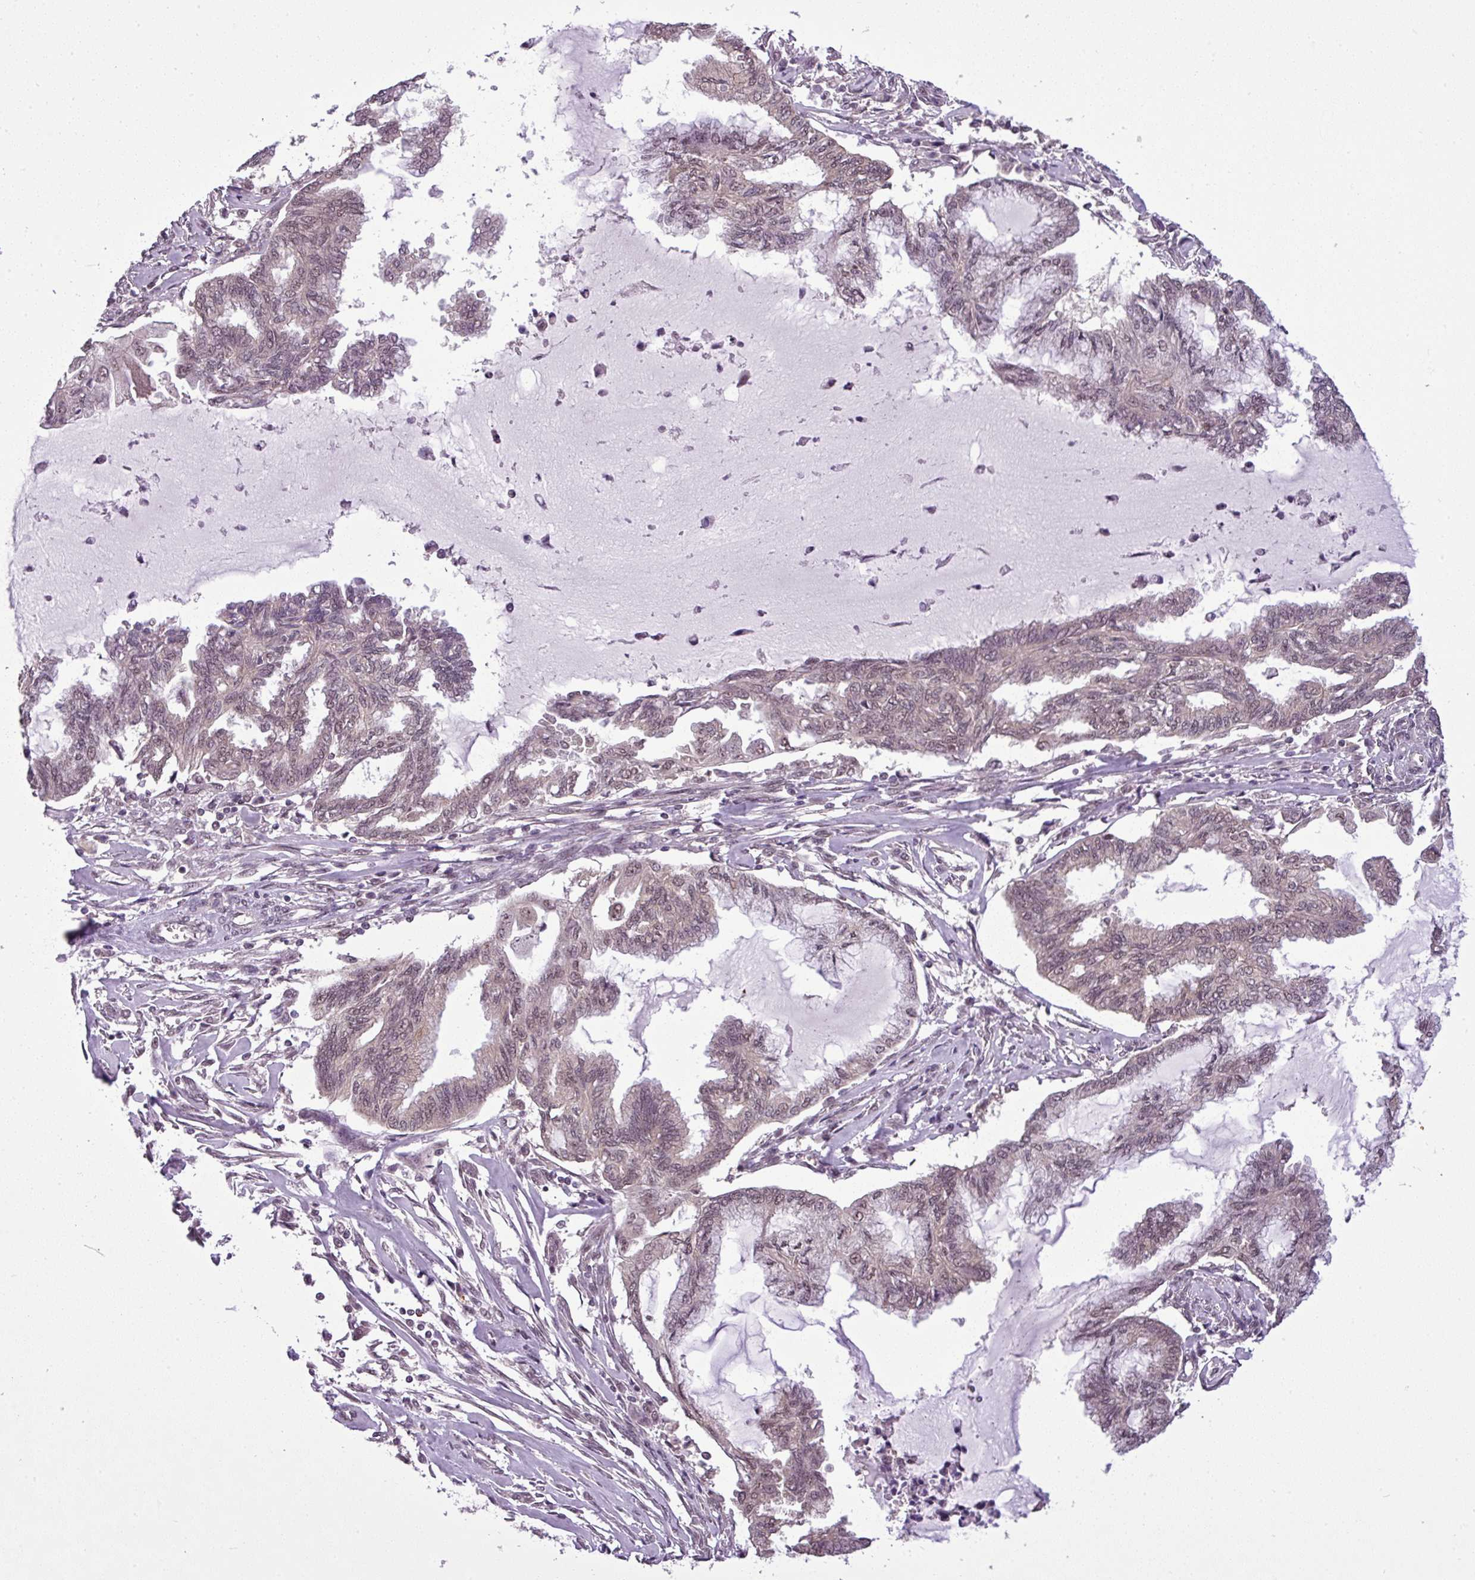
{"staining": {"intensity": "weak", "quantity": "25%-75%", "location": "nuclear"}, "tissue": "endometrial cancer", "cell_type": "Tumor cells", "image_type": "cancer", "snomed": [{"axis": "morphology", "description": "Adenocarcinoma, NOS"}, {"axis": "topography", "description": "Endometrium"}], "caption": "Protein analysis of endometrial cancer tissue reveals weak nuclear positivity in about 25%-75% of tumor cells.", "gene": "MFHAS1", "patient": {"sex": "female", "age": 86}}